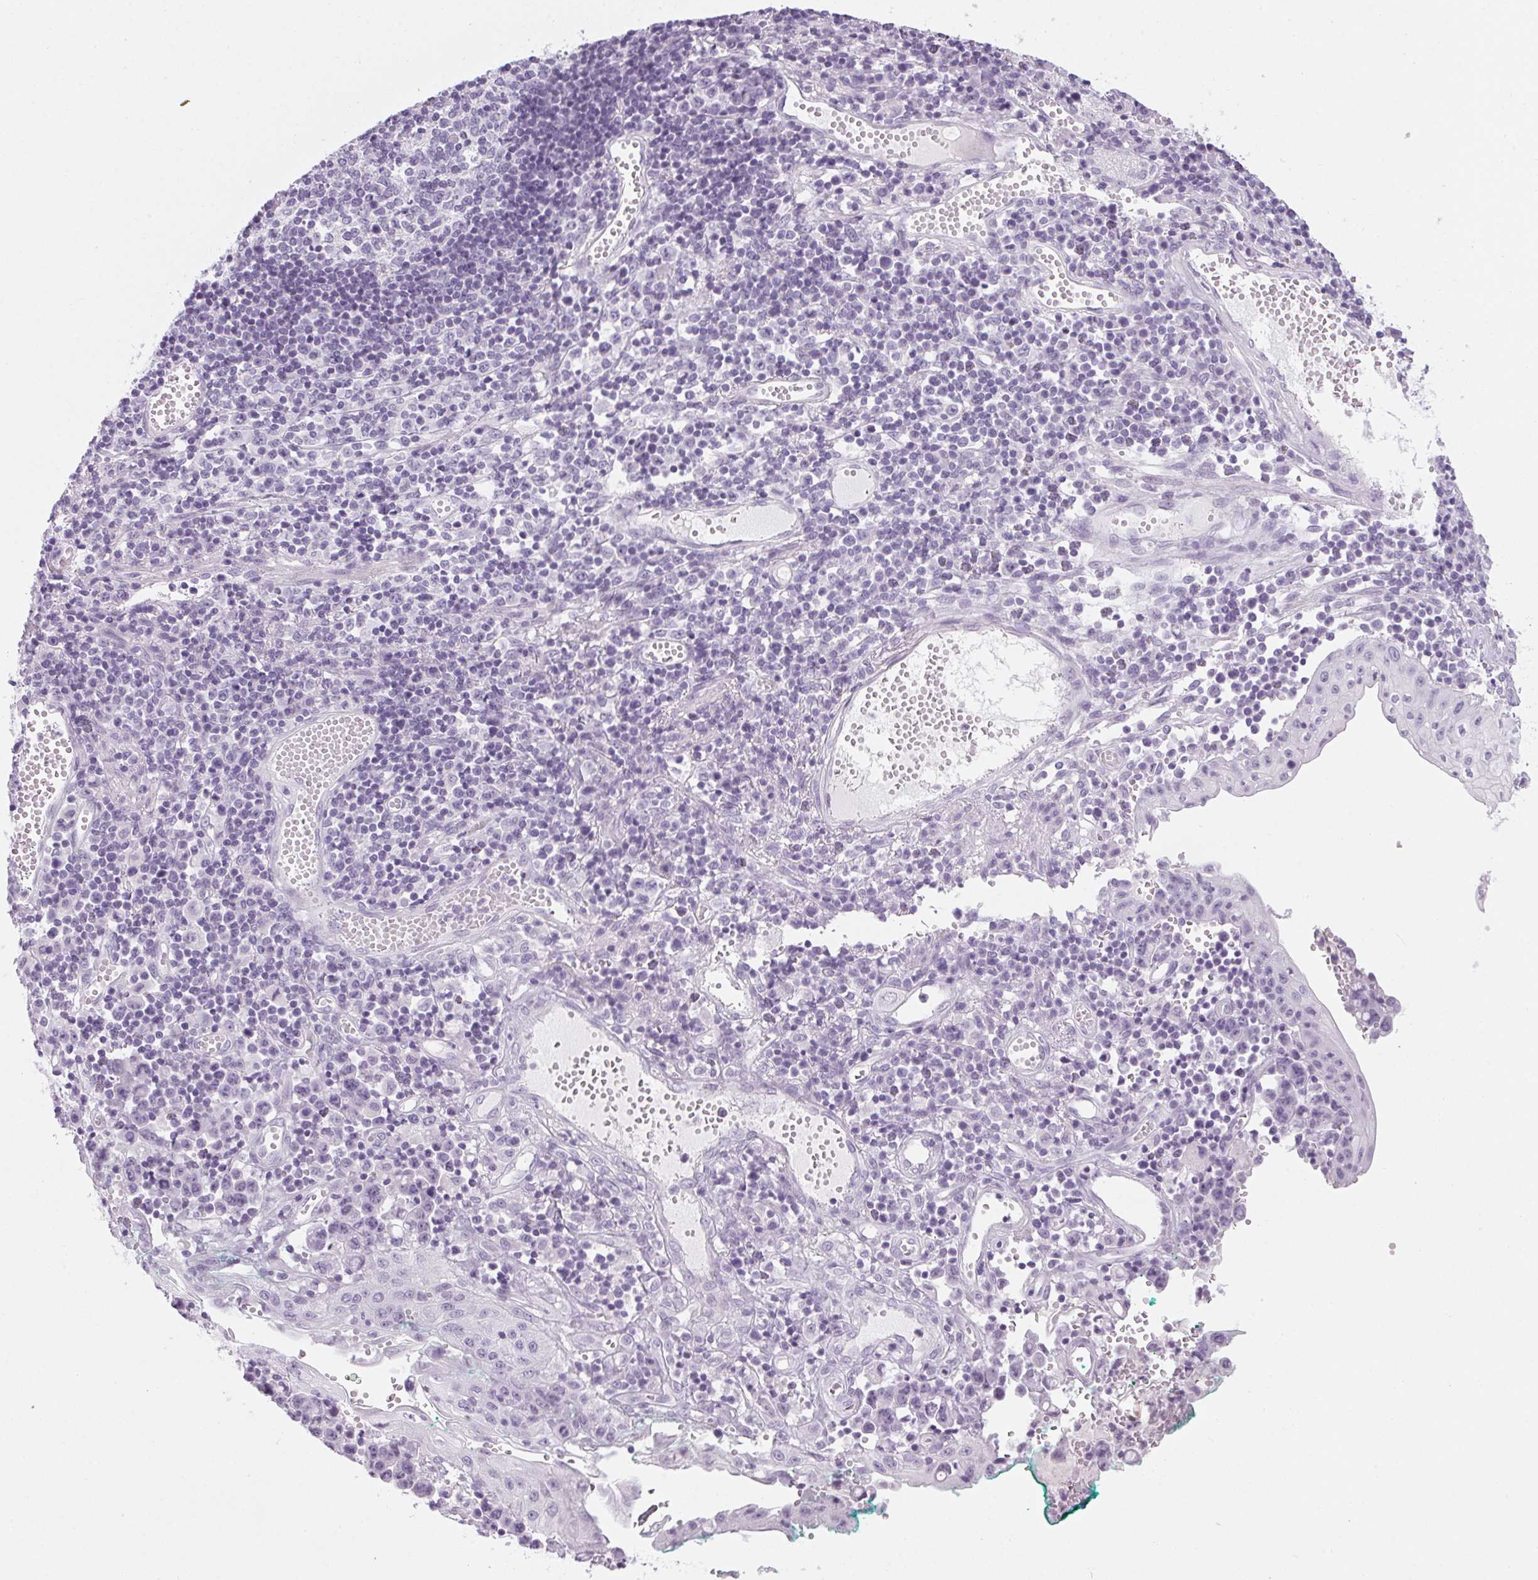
{"staining": {"intensity": "negative", "quantity": "none", "location": "none"}, "tissue": "stomach cancer", "cell_type": "Tumor cells", "image_type": "cancer", "snomed": [{"axis": "morphology", "description": "Adenocarcinoma, NOS"}, {"axis": "topography", "description": "Stomach, upper"}], "caption": "High magnification brightfield microscopy of stomach cancer (adenocarcinoma) stained with DAB (brown) and counterstained with hematoxylin (blue): tumor cells show no significant staining.", "gene": "LRP2", "patient": {"sex": "male", "age": 69}}